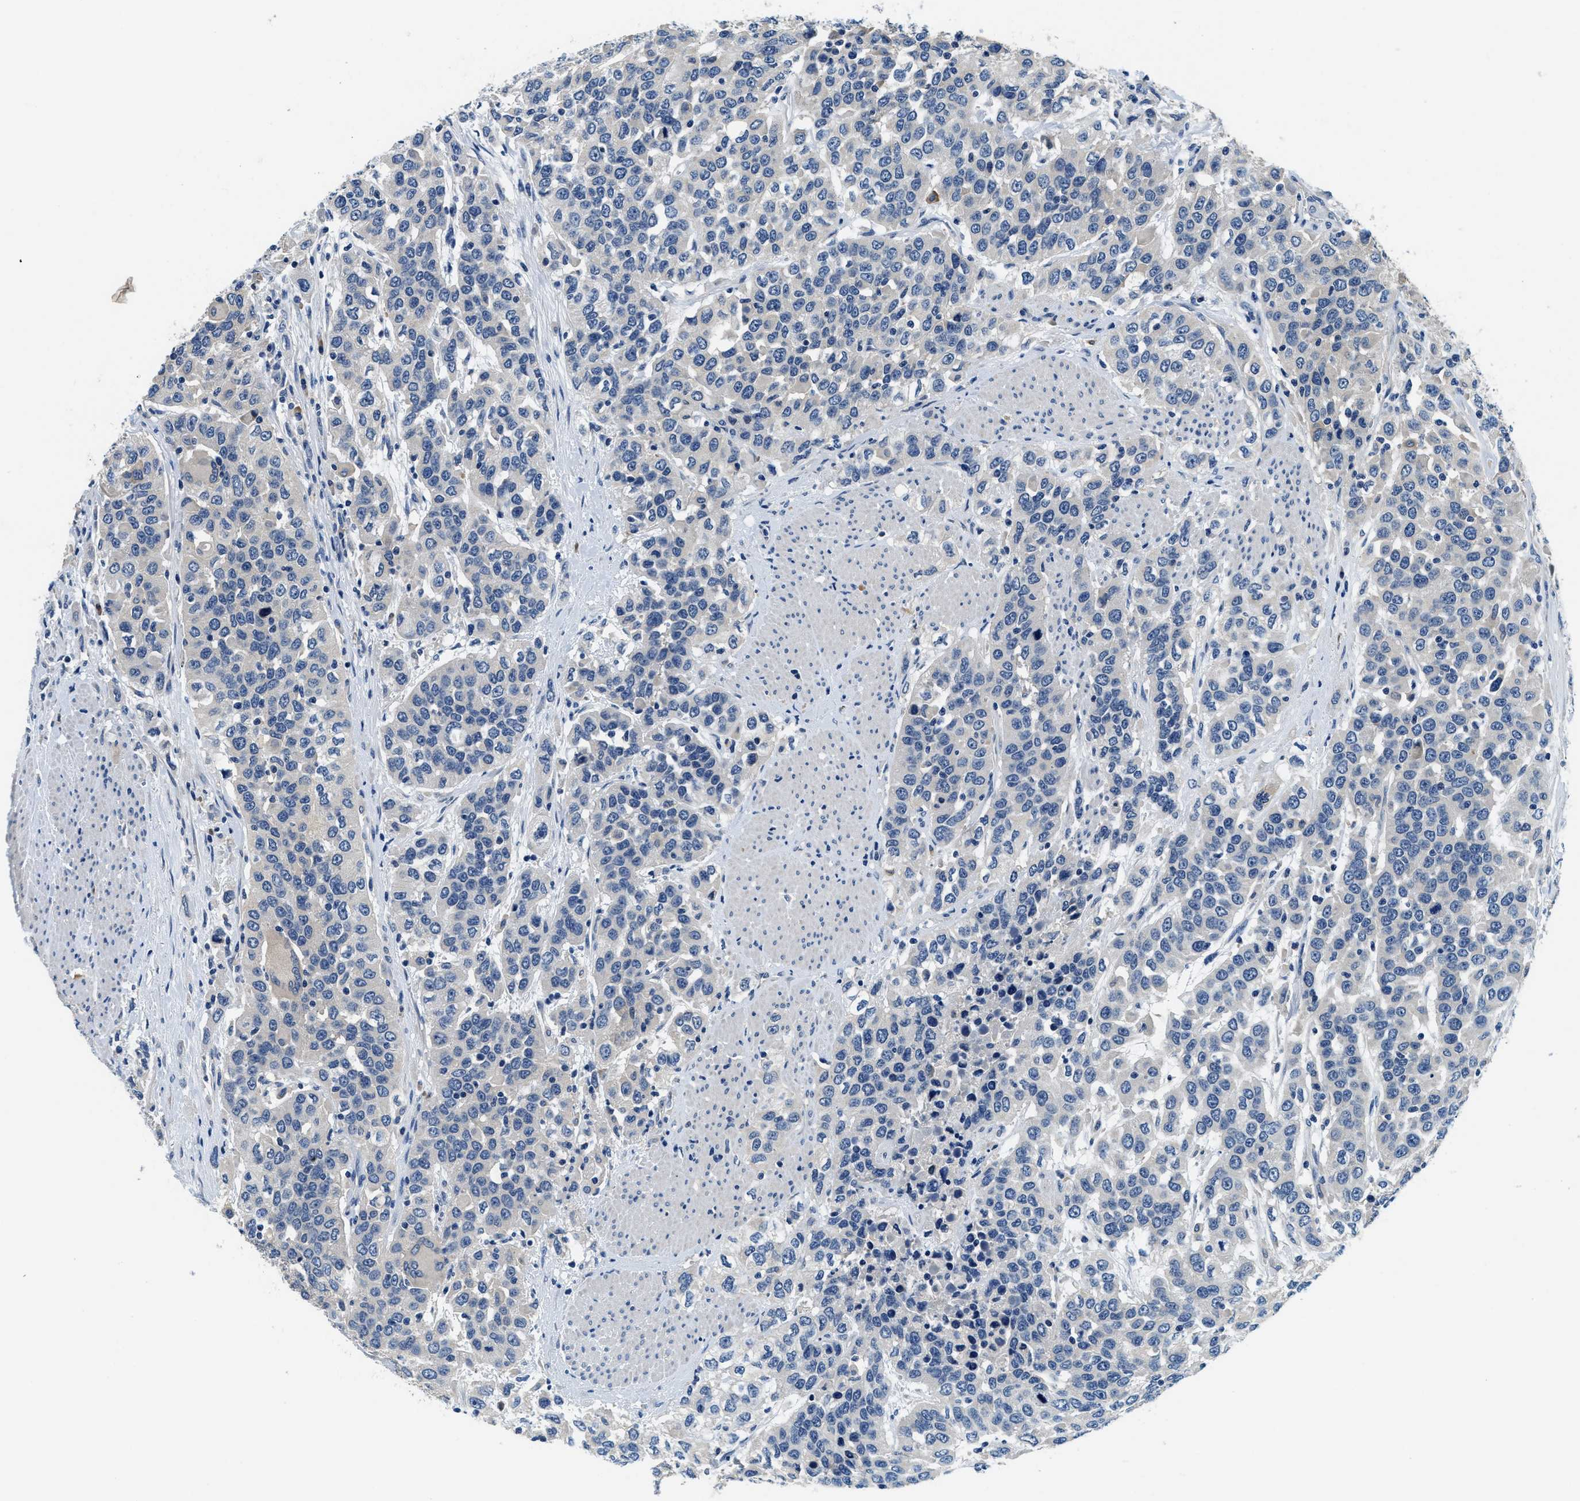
{"staining": {"intensity": "negative", "quantity": "none", "location": "none"}, "tissue": "urothelial cancer", "cell_type": "Tumor cells", "image_type": "cancer", "snomed": [{"axis": "morphology", "description": "Urothelial carcinoma, High grade"}, {"axis": "topography", "description": "Urinary bladder"}], "caption": "IHC of human urothelial cancer reveals no staining in tumor cells. Brightfield microscopy of IHC stained with DAB (3,3'-diaminobenzidine) (brown) and hematoxylin (blue), captured at high magnification.", "gene": "ALDH3A2", "patient": {"sex": "female", "age": 80}}